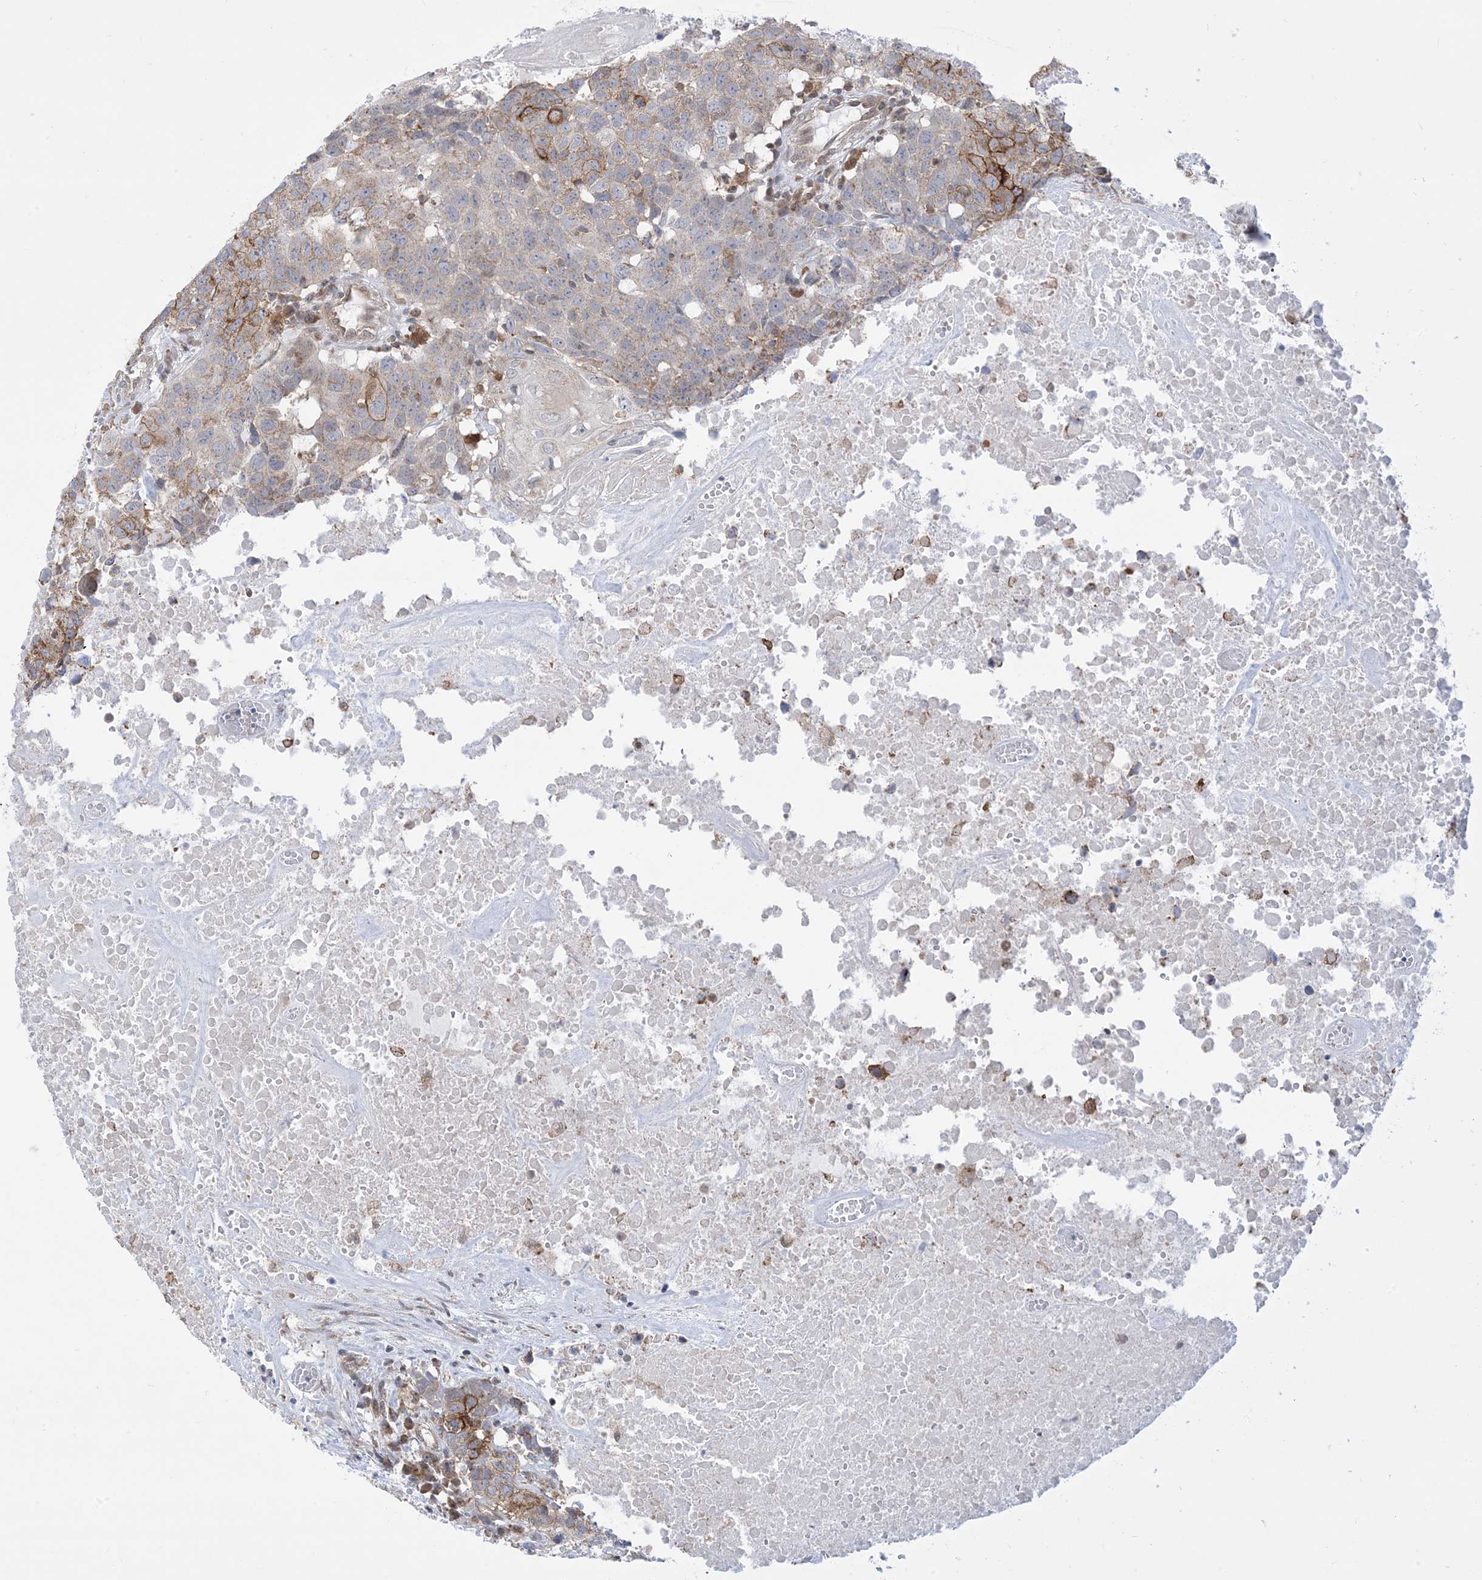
{"staining": {"intensity": "moderate", "quantity": "<25%", "location": "cytoplasmic/membranous"}, "tissue": "head and neck cancer", "cell_type": "Tumor cells", "image_type": "cancer", "snomed": [{"axis": "morphology", "description": "Squamous cell carcinoma, NOS"}, {"axis": "topography", "description": "Head-Neck"}], "caption": "This photomicrograph demonstrates immunohistochemistry (IHC) staining of head and neck cancer (squamous cell carcinoma), with low moderate cytoplasmic/membranous expression in approximately <25% of tumor cells.", "gene": "CASP4", "patient": {"sex": "male", "age": 66}}